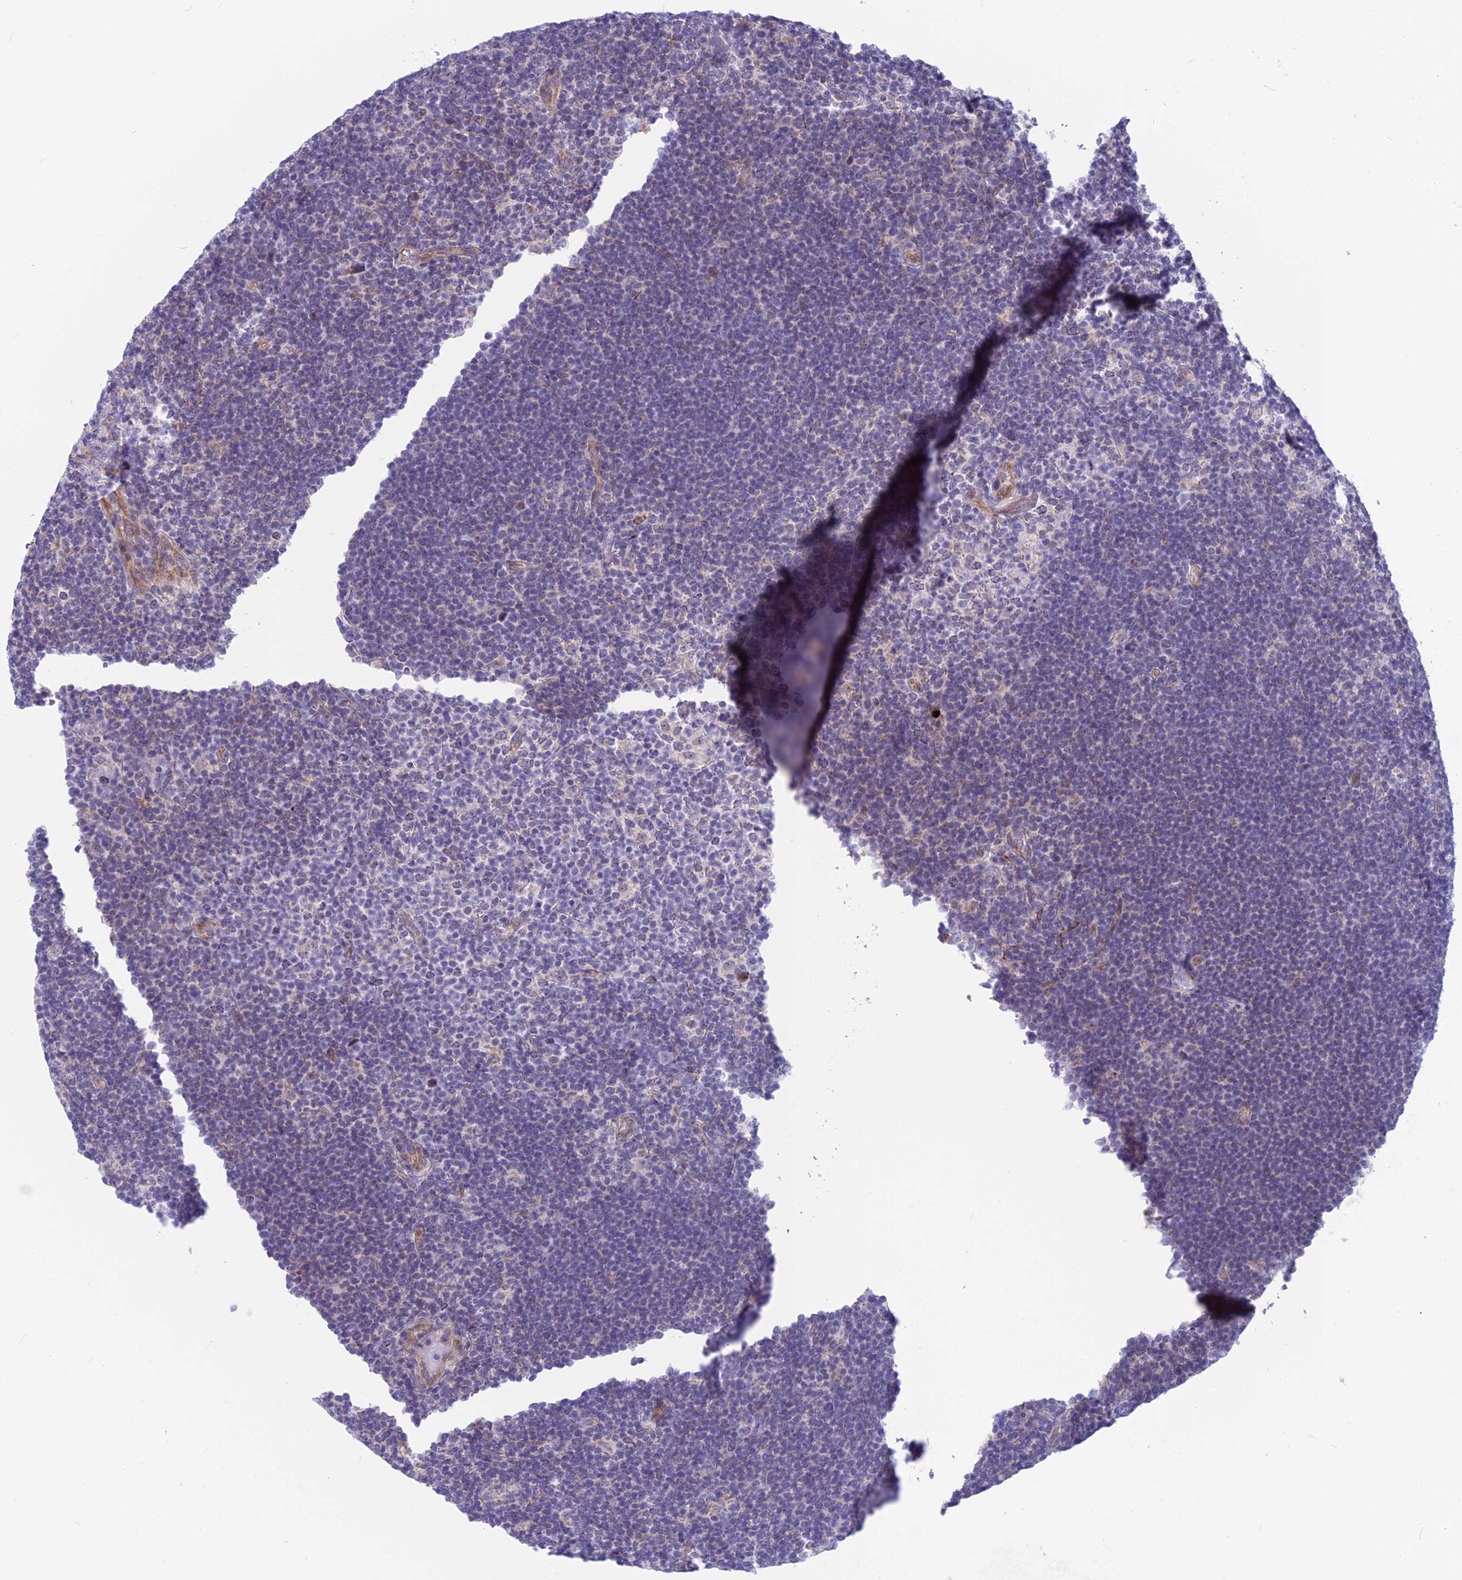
{"staining": {"intensity": "negative", "quantity": "none", "location": "none"}, "tissue": "lymphoma", "cell_type": "Tumor cells", "image_type": "cancer", "snomed": [{"axis": "morphology", "description": "Hodgkin's disease, NOS"}, {"axis": "topography", "description": "Lymph node"}], "caption": "A micrograph of human Hodgkin's disease is negative for staining in tumor cells.", "gene": "PLAC9", "patient": {"sex": "female", "age": 57}}